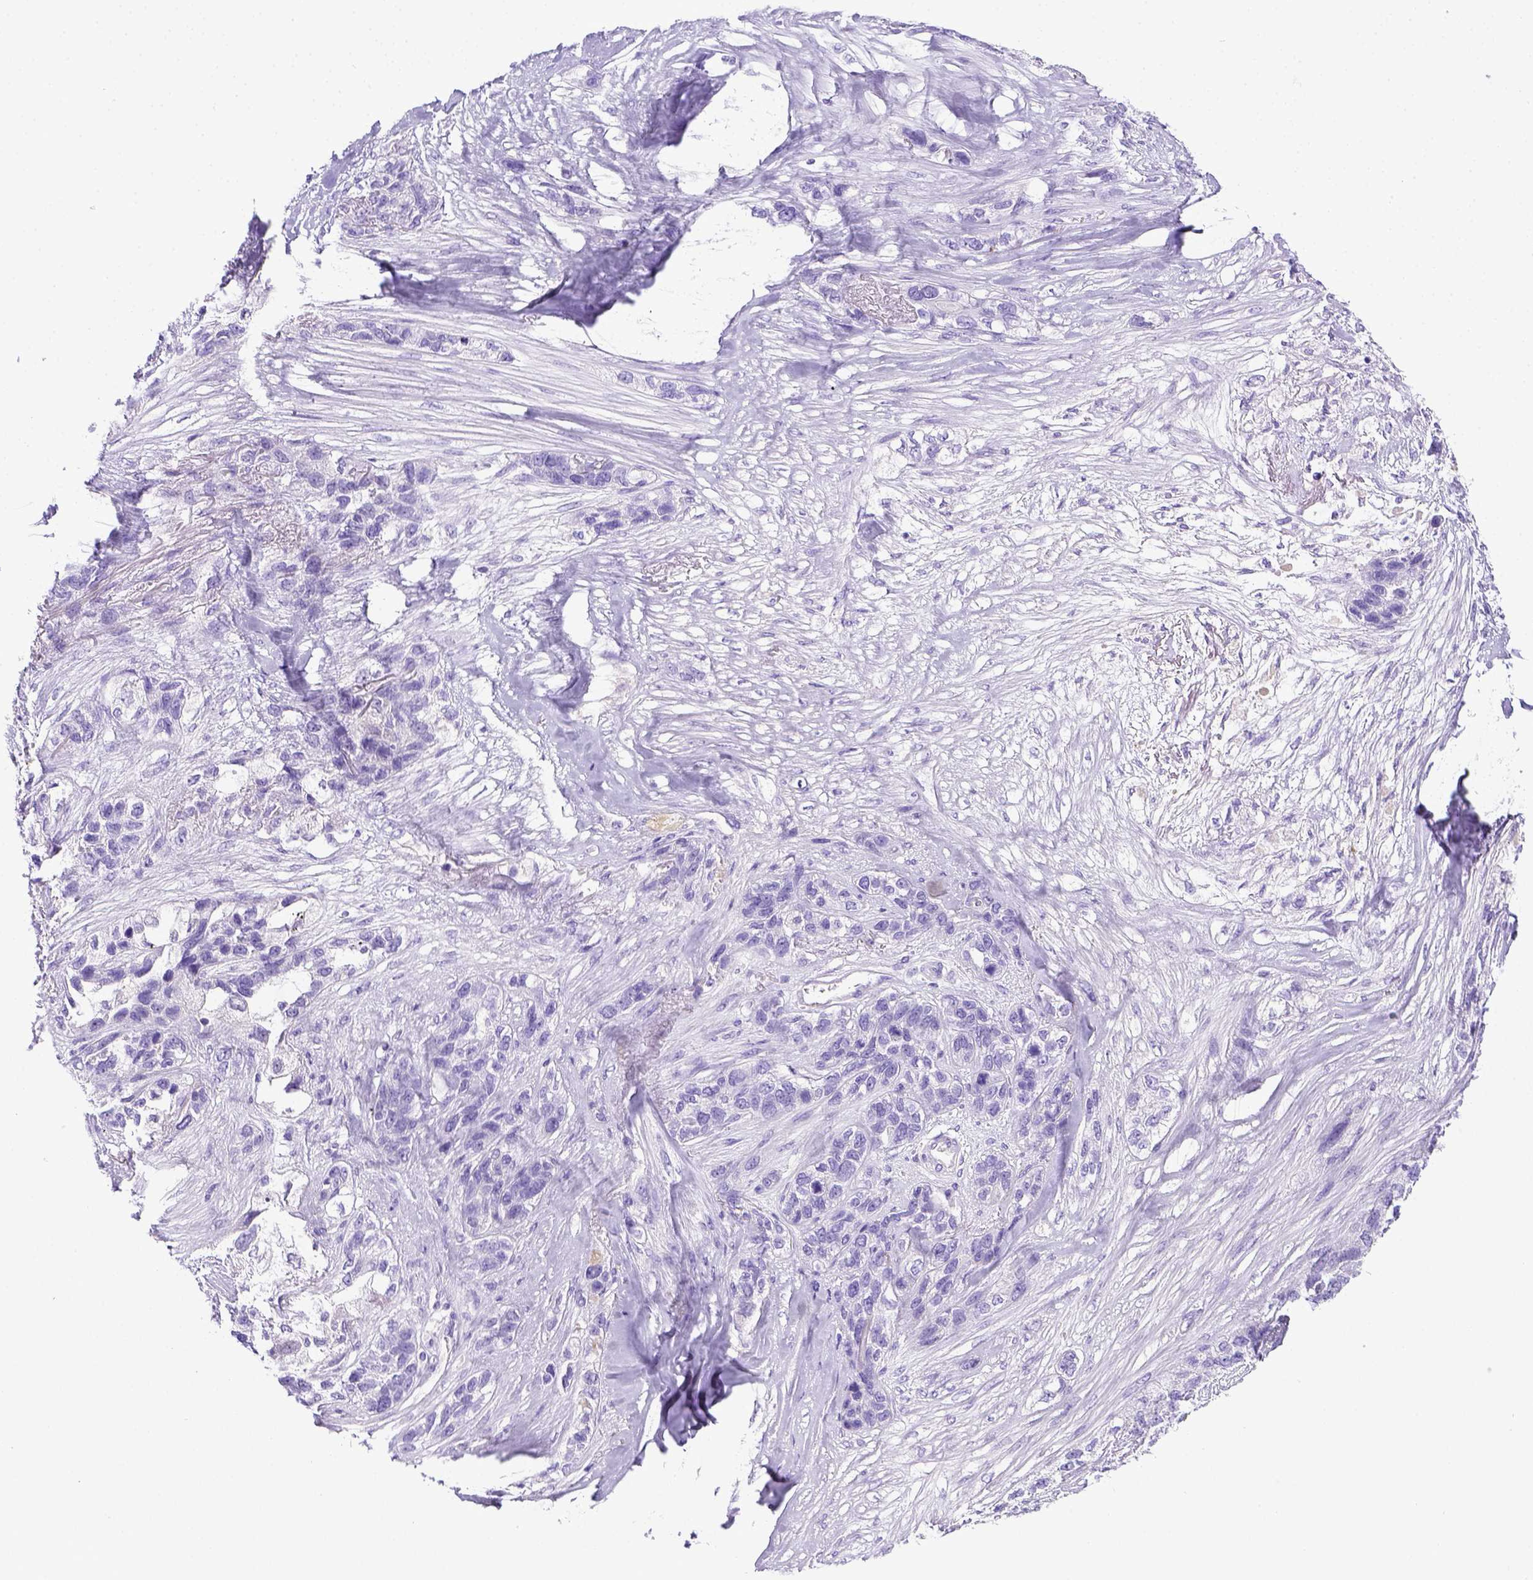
{"staining": {"intensity": "negative", "quantity": "none", "location": "none"}, "tissue": "lung cancer", "cell_type": "Tumor cells", "image_type": "cancer", "snomed": [{"axis": "morphology", "description": "Squamous cell carcinoma, NOS"}, {"axis": "topography", "description": "Lung"}], "caption": "Immunohistochemistry (IHC) image of human lung cancer (squamous cell carcinoma) stained for a protein (brown), which demonstrates no expression in tumor cells. The staining is performed using DAB brown chromogen with nuclei counter-stained in using hematoxylin.", "gene": "ITIH4", "patient": {"sex": "female", "age": 70}}